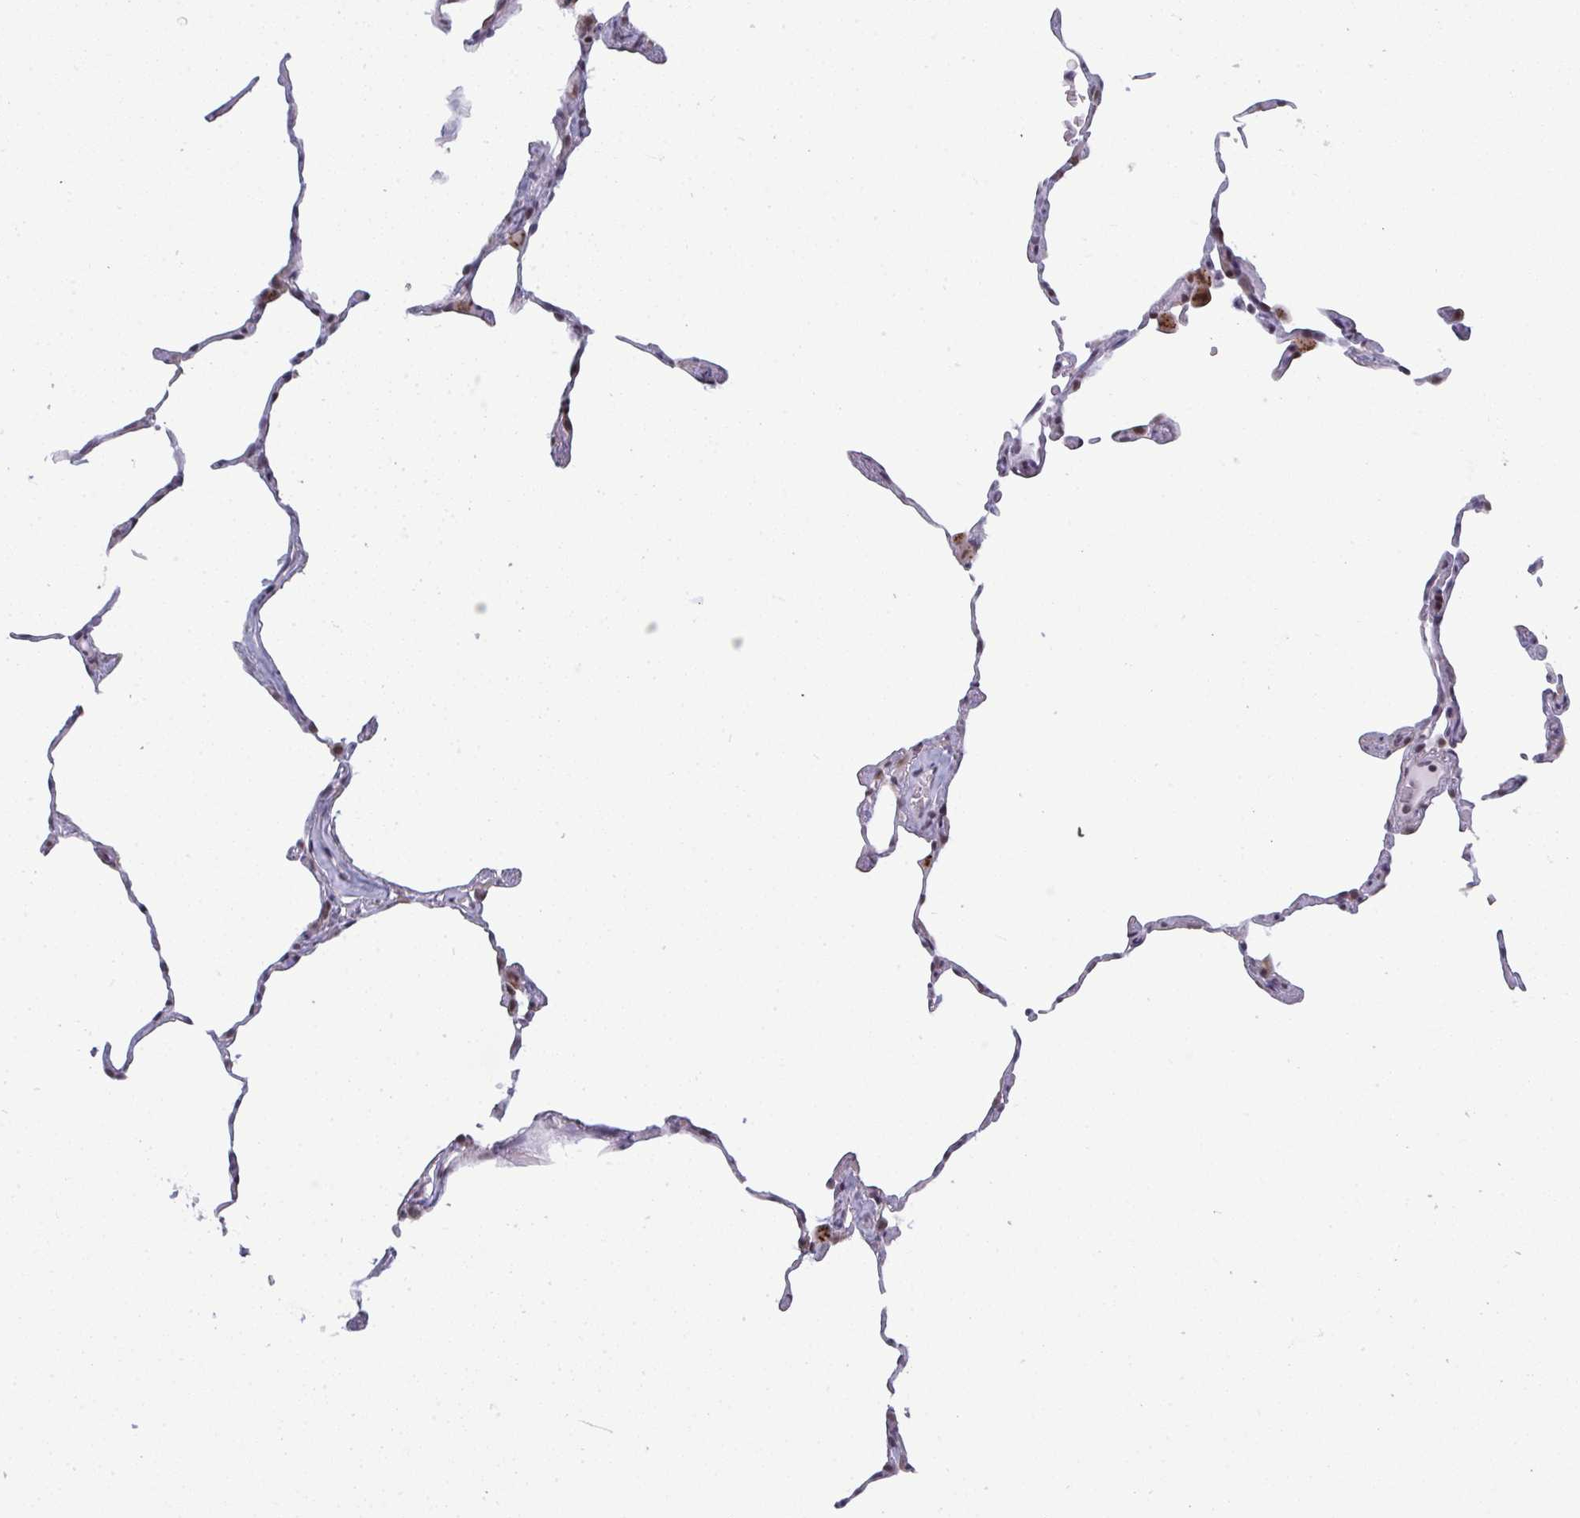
{"staining": {"intensity": "negative", "quantity": "none", "location": "none"}, "tissue": "lung", "cell_type": "Alveolar cells", "image_type": "normal", "snomed": [{"axis": "morphology", "description": "Normal tissue, NOS"}, {"axis": "topography", "description": "Lung"}], "caption": "IHC histopathology image of unremarkable lung stained for a protein (brown), which reveals no expression in alveolar cells.", "gene": "ATF1", "patient": {"sex": "female", "age": 57}}